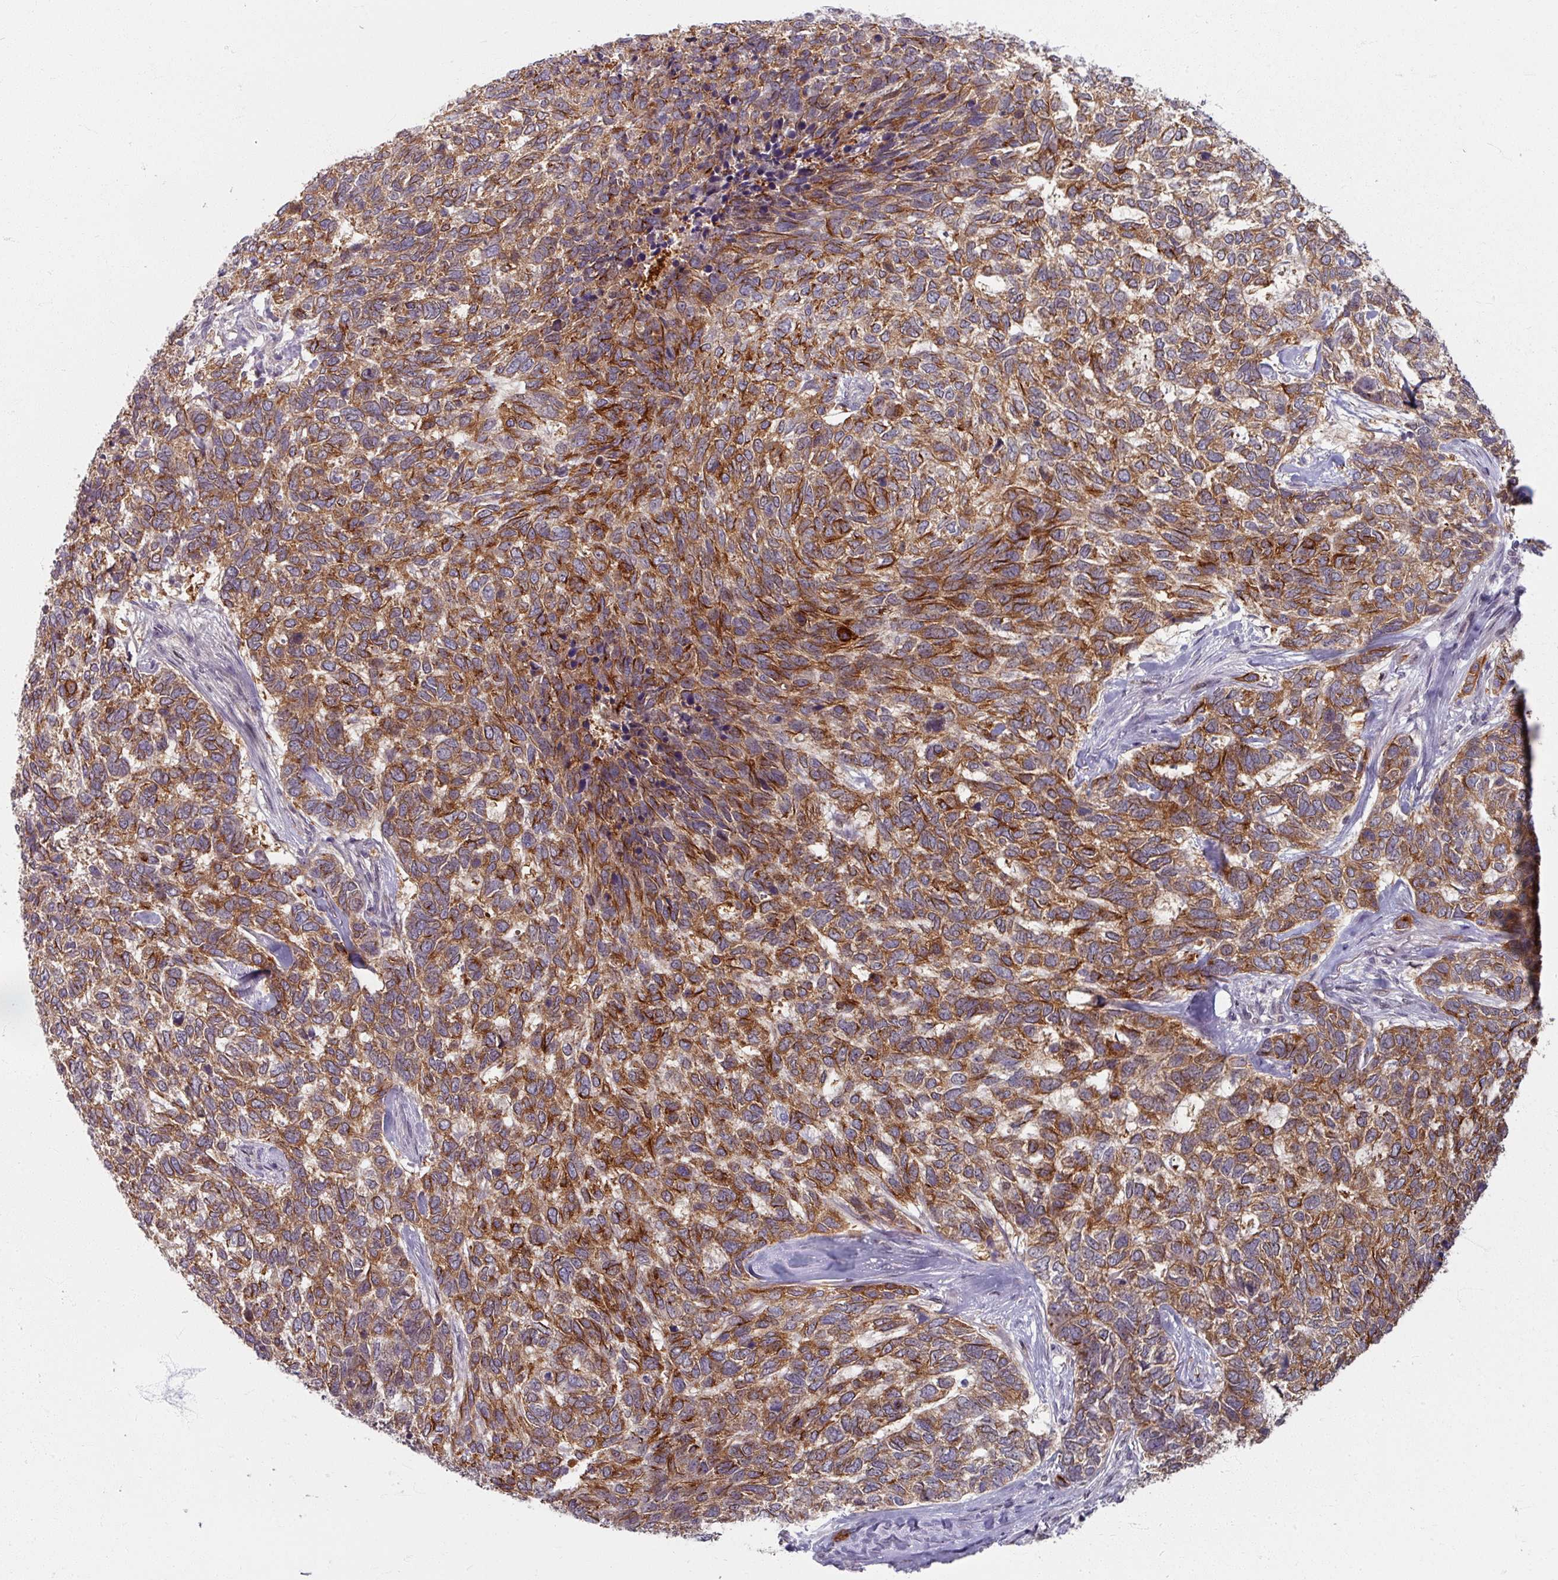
{"staining": {"intensity": "moderate", "quantity": ">75%", "location": "cytoplasmic/membranous"}, "tissue": "skin cancer", "cell_type": "Tumor cells", "image_type": "cancer", "snomed": [{"axis": "morphology", "description": "Basal cell carcinoma"}, {"axis": "topography", "description": "Skin"}], "caption": "Moderate cytoplasmic/membranous positivity for a protein is identified in about >75% of tumor cells of basal cell carcinoma (skin) using IHC.", "gene": "KLC3", "patient": {"sex": "female", "age": 65}}